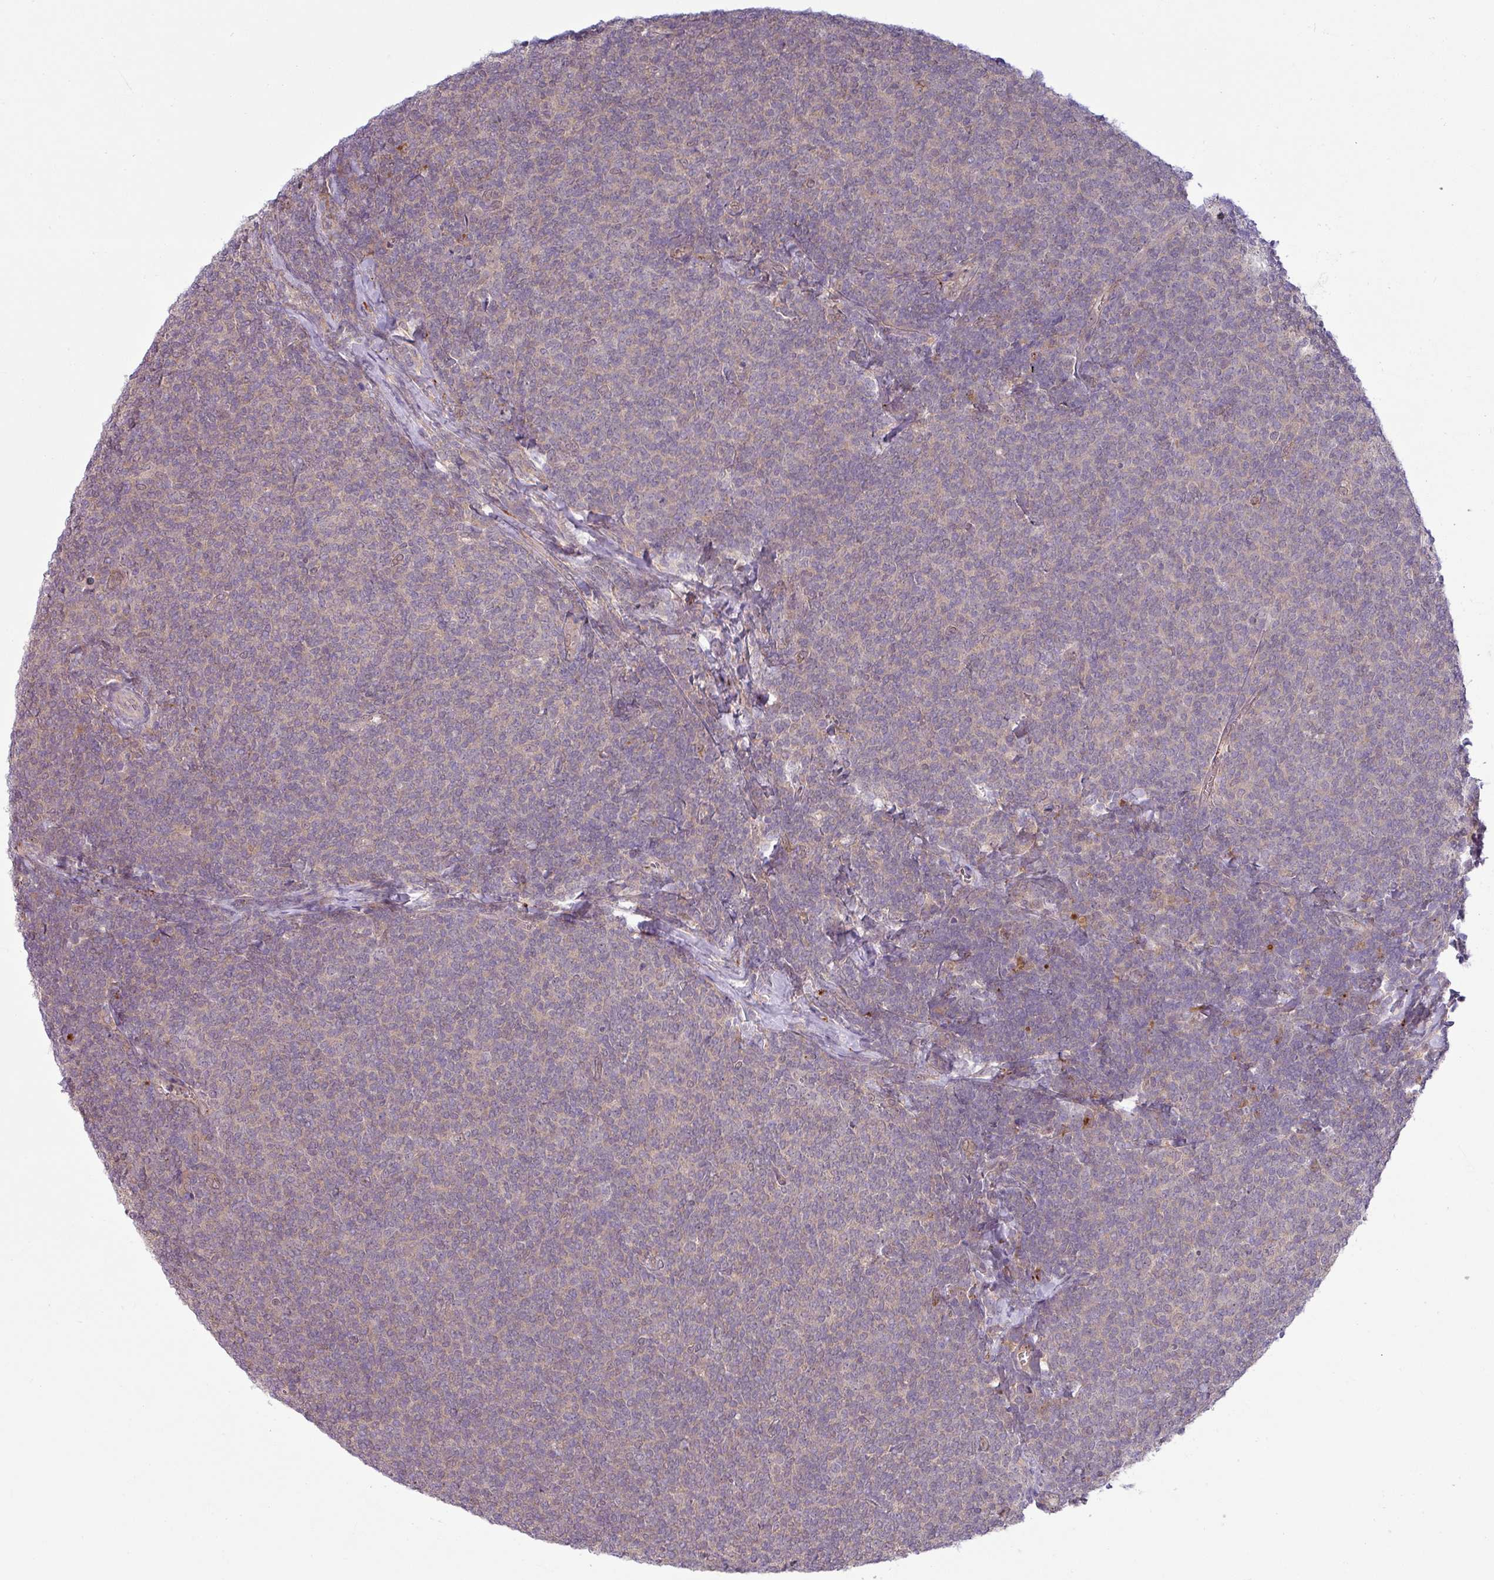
{"staining": {"intensity": "weak", "quantity": "25%-75%", "location": "cytoplasmic/membranous"}, "tissue": "lymphoma", "cell_type": "Tumor cells", "image_type": "cancer", "snomed": [{"axis": "morphology", "description": "Malignant lymphoma, non-Hodgkin's type, Low grade"}, {"axis": "topography", "description": "Lymph node"}], "caption": "DAB (3,3'-diaminobenzidine) immunohistochemical staining of malignant lymphoma, non-Hodgkin's type (low-grade) displays weak cytoplasmic/membranous protein positivity in about 25%-75% of tumor cells.", "gene": "CCDC144A", "patient": {"sex": "male", "age": 52}}